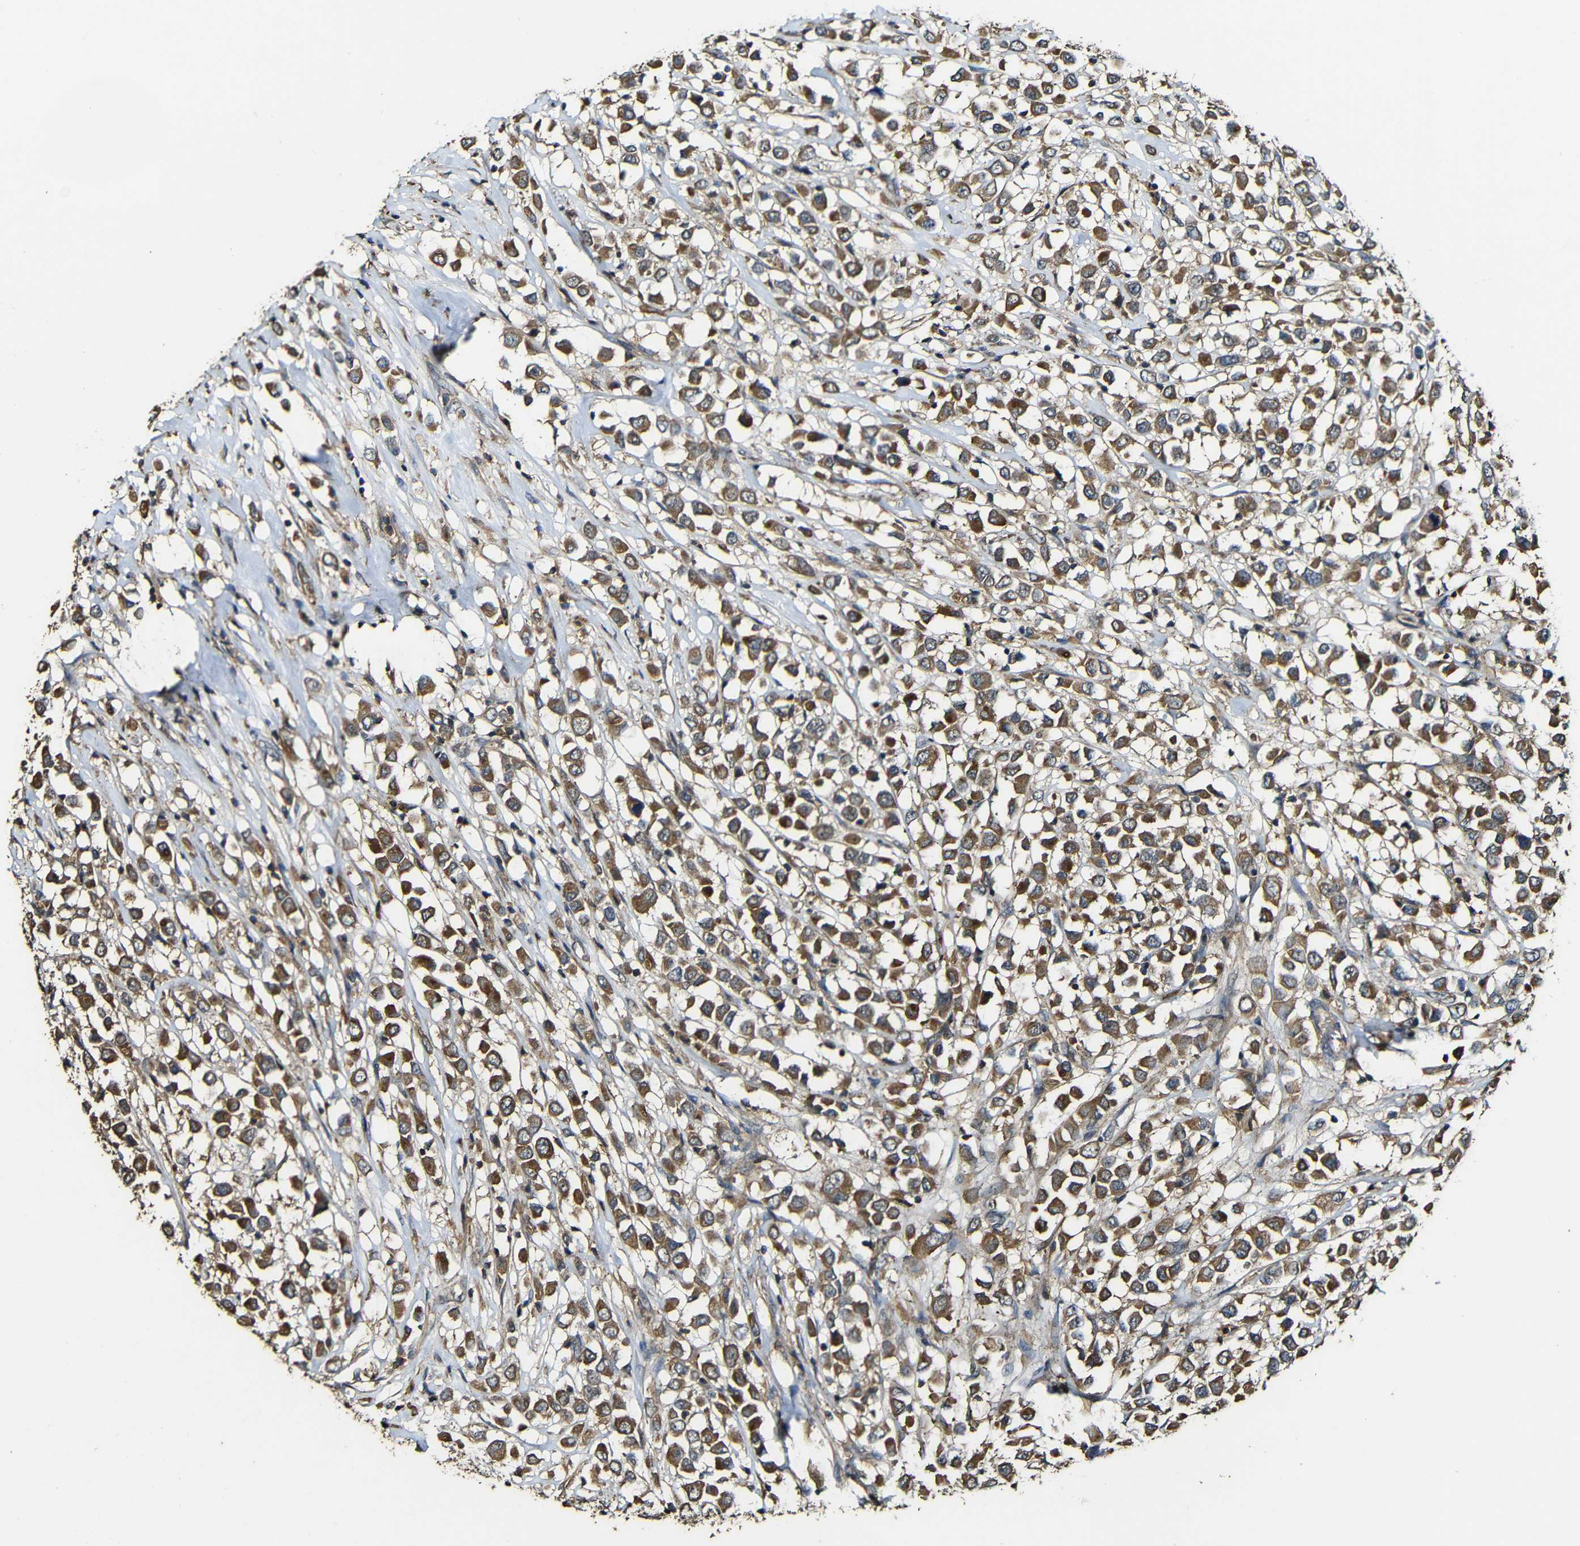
{"staining": {"intensity": "strong", "quantity": ">75%", "location": "cytoplasmic/membranous"}, "tissue": "breast cancer", "cell_type": "Tumor cells", "image_type": "cancer", "snomed": [{"axis": "morphology", "description": "Duct carcinoma"}, {"axis": "topography", "description": "Breast"}], "caption": "IHC (DAB (3,3'-diaminobenzidine)) staining of human breast cancer reveals strong cytoplasmic/membranous protein expression in about >75% of tumor cells. (brown staining indicates protein expression, while blue staining denotes nuclei).", "gene": "CASP8", "patient": {"sex": "female", "age": 61}}